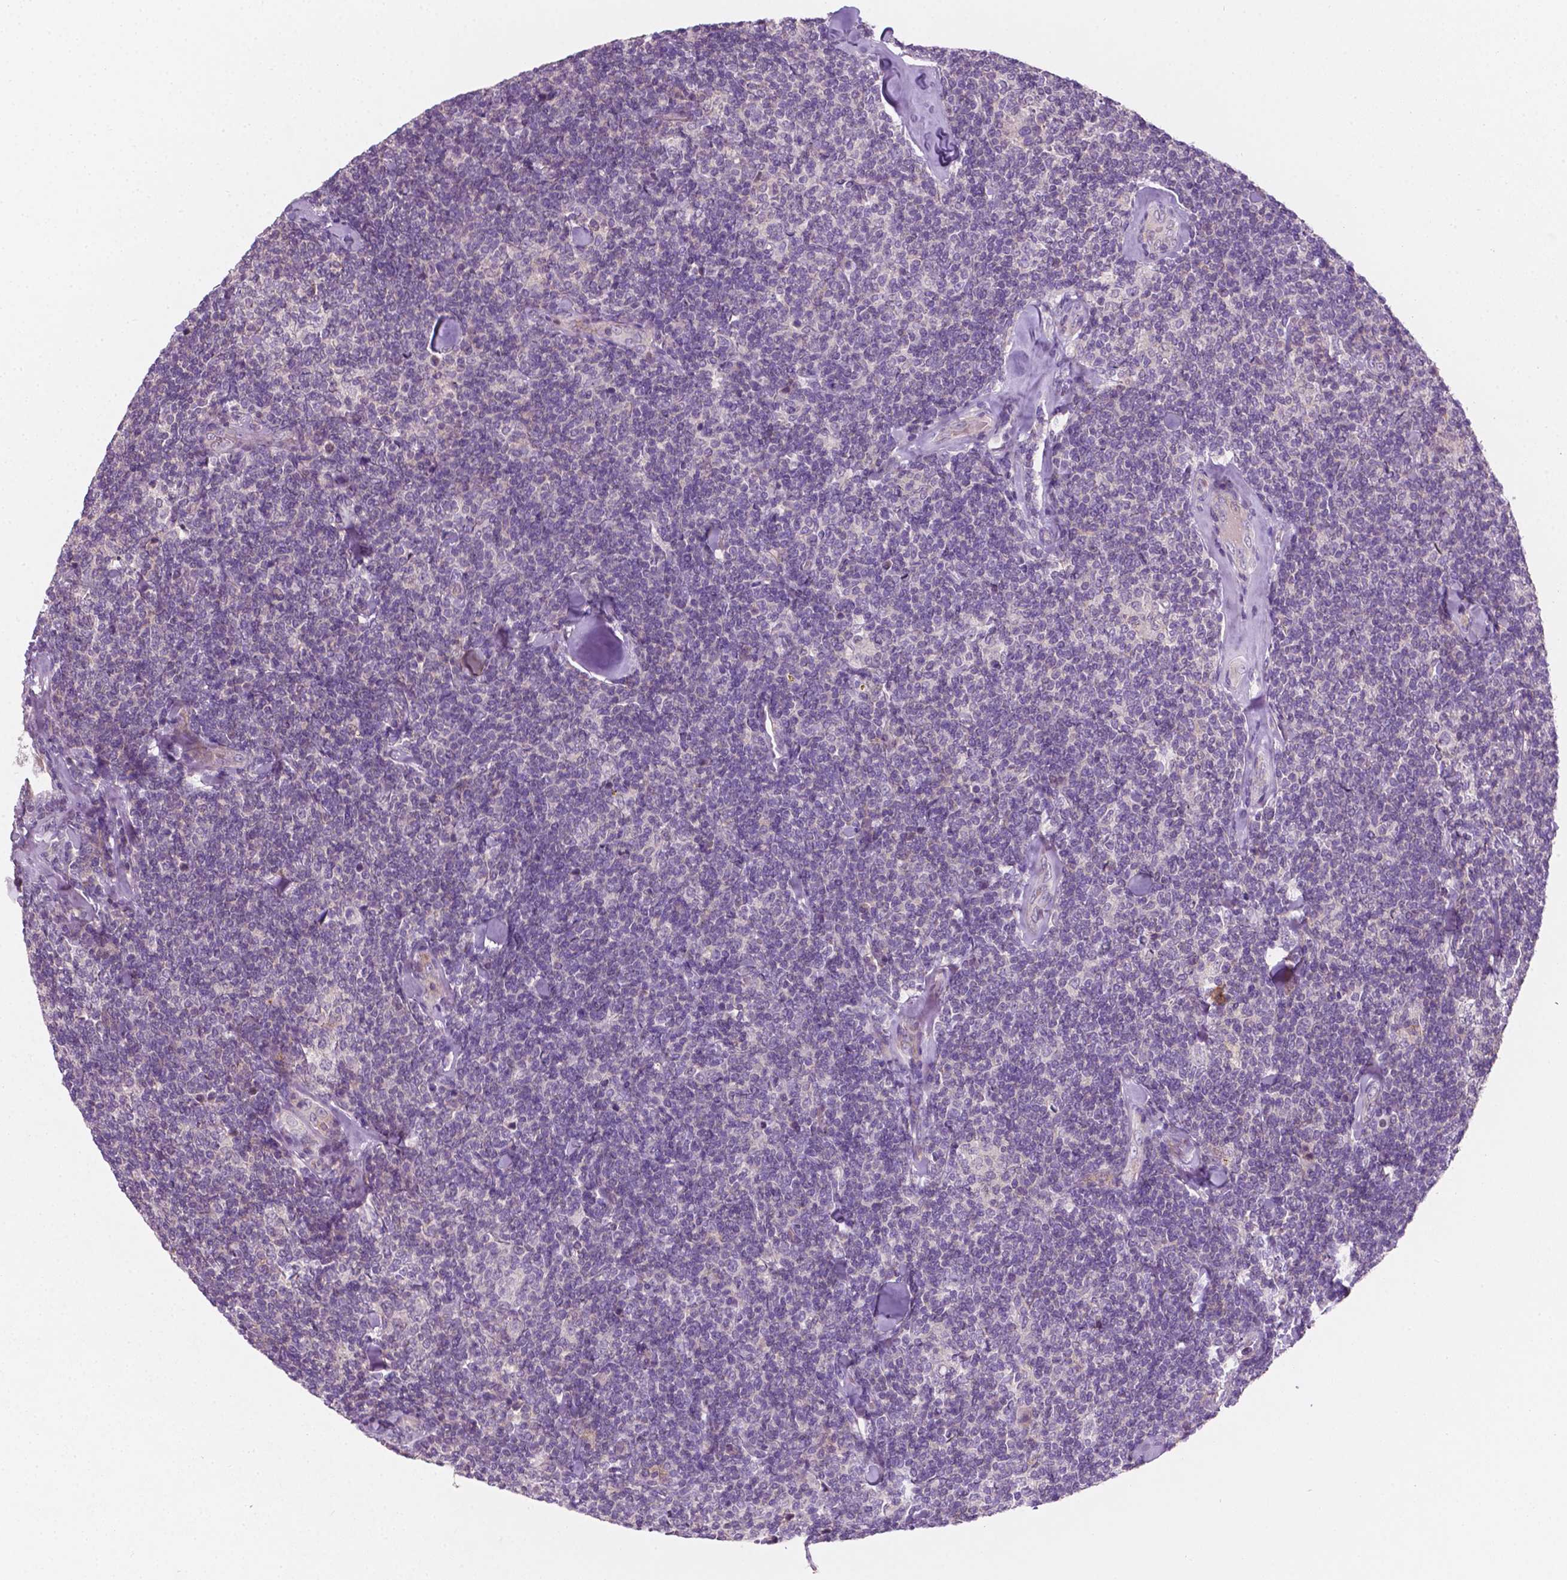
{"staining": {"intensity": "negative", "quantity": "none", "location": "none"}, "tissue": "lymphoma", "cell_type": "Tumor cells", "image_type": "cancer", "snomed": [{"axis": "morphology", "description": "Malignant lymphoma, non-Hodgkin's type, Low grade"}, {"axis": "topography", "description": "Lymph node"}], "caption": "The immunohistochemistry histopathology image has no significant expression in tumor cells of lymphoma tissue.", "gene": "EGFR", "patient": {"sex": "female", "age": 56}}